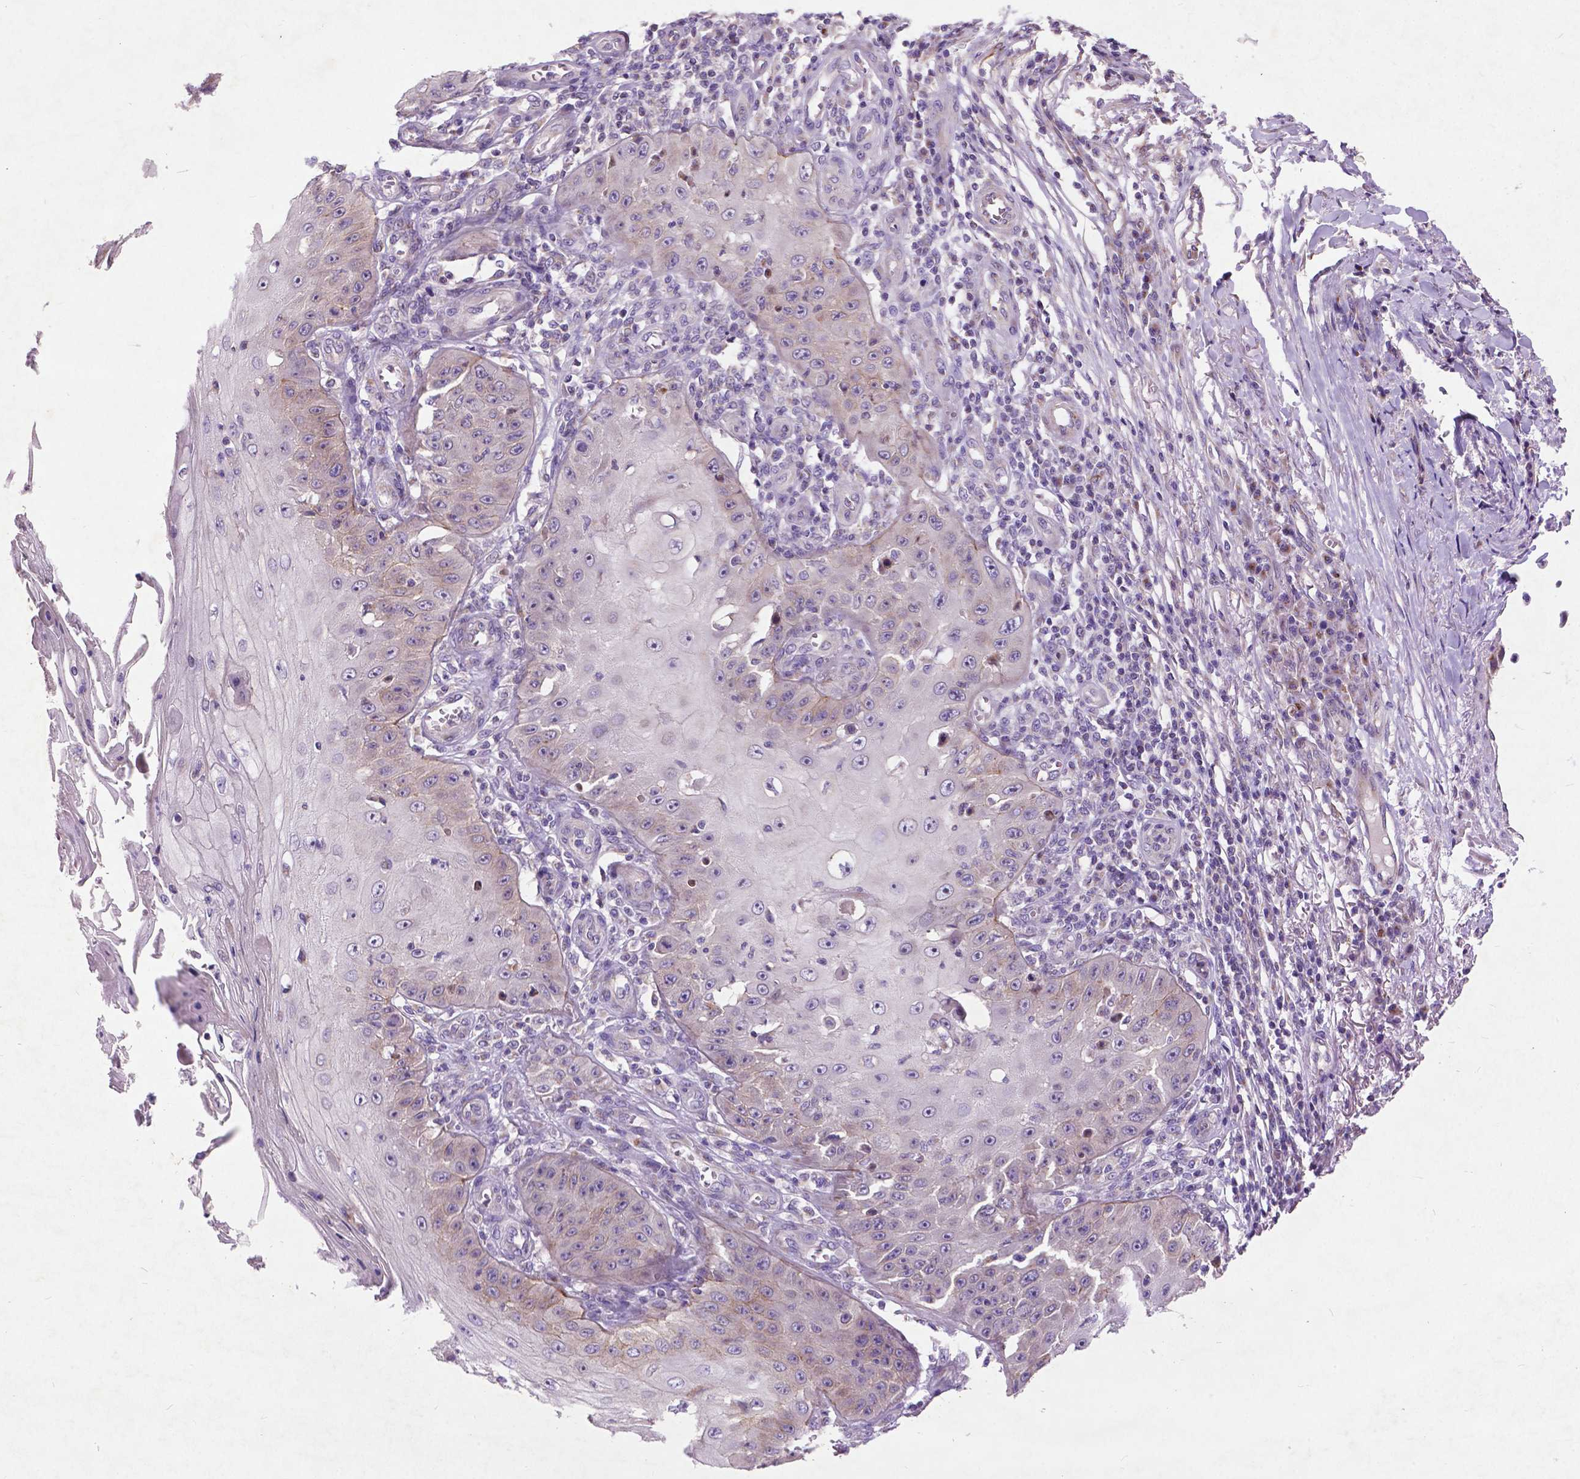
{"staining": {"intensity": "negative", "quantity": "none", "location": "none"}, "tissue": "skin cancer", "cell_type": "Tumor cells", "image_type": "cancer", "snomed": [{"axis": "morphology", "description": "Squamous cell carcinoma, NOS"}, {"axis": "topography", "description": "Skin"}], "caption": "Tumor cells are negative for brown protein staining in skin cancer. (DAB immunohistochemistry visualized using brightfield microscopy, high magnification).", "gene": "ATG4D", "patient": {"sex": "male", "age": 70}}